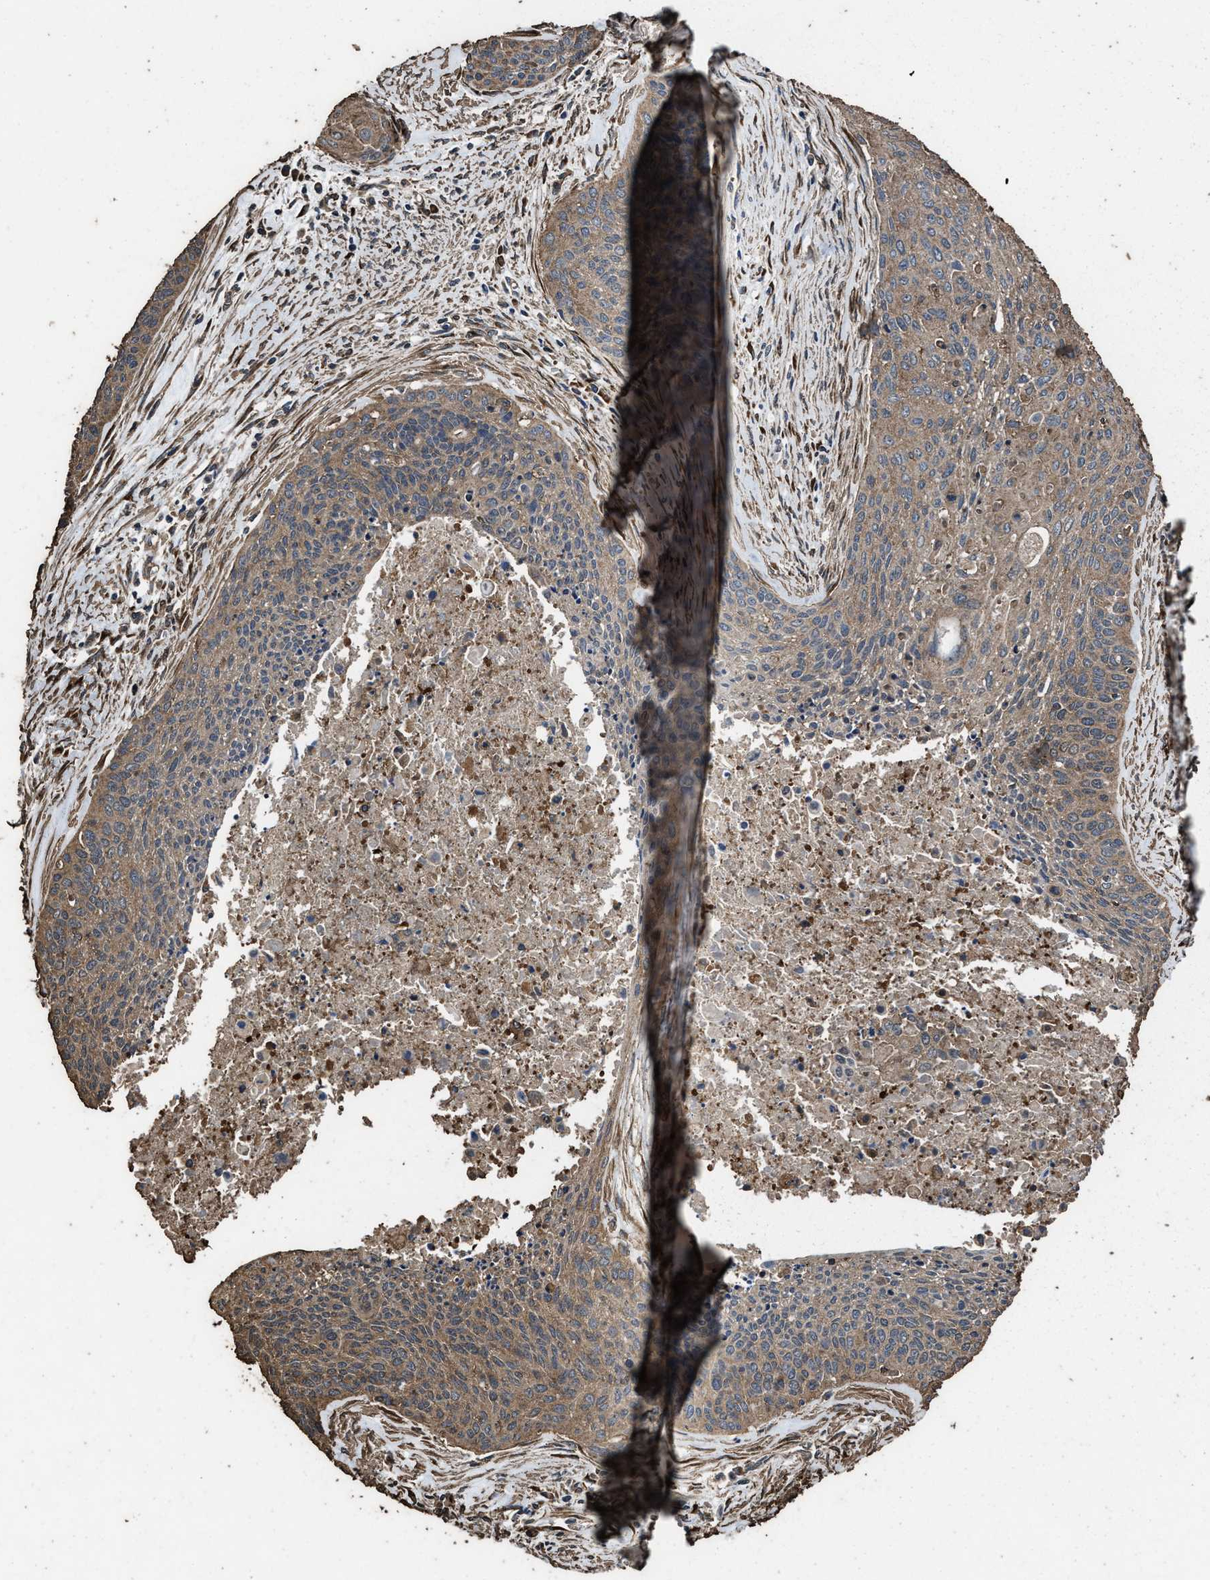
{"staining": {"intensity": "moderate", "quantity": ">75%", "location": "cytoplasmic/membranous"}, "tissue": "cervical cancer", "cell_type": "Tumor cells", "image_type": "cancer", "snomed": [{"axis": "morphology", "description": "Squamous cell carcinoma, NOS"}, {"axis": "topography", "description": "Cervix"}], "caption": "An image of human cervical cancer (squamous cell carcinoma) stained for a protein demonstrates moderate cytoplasmic/membranous brown staining in tumor cells.", "gene": "ZMYND19", "patient": {"sex": "female", "age": 55}}